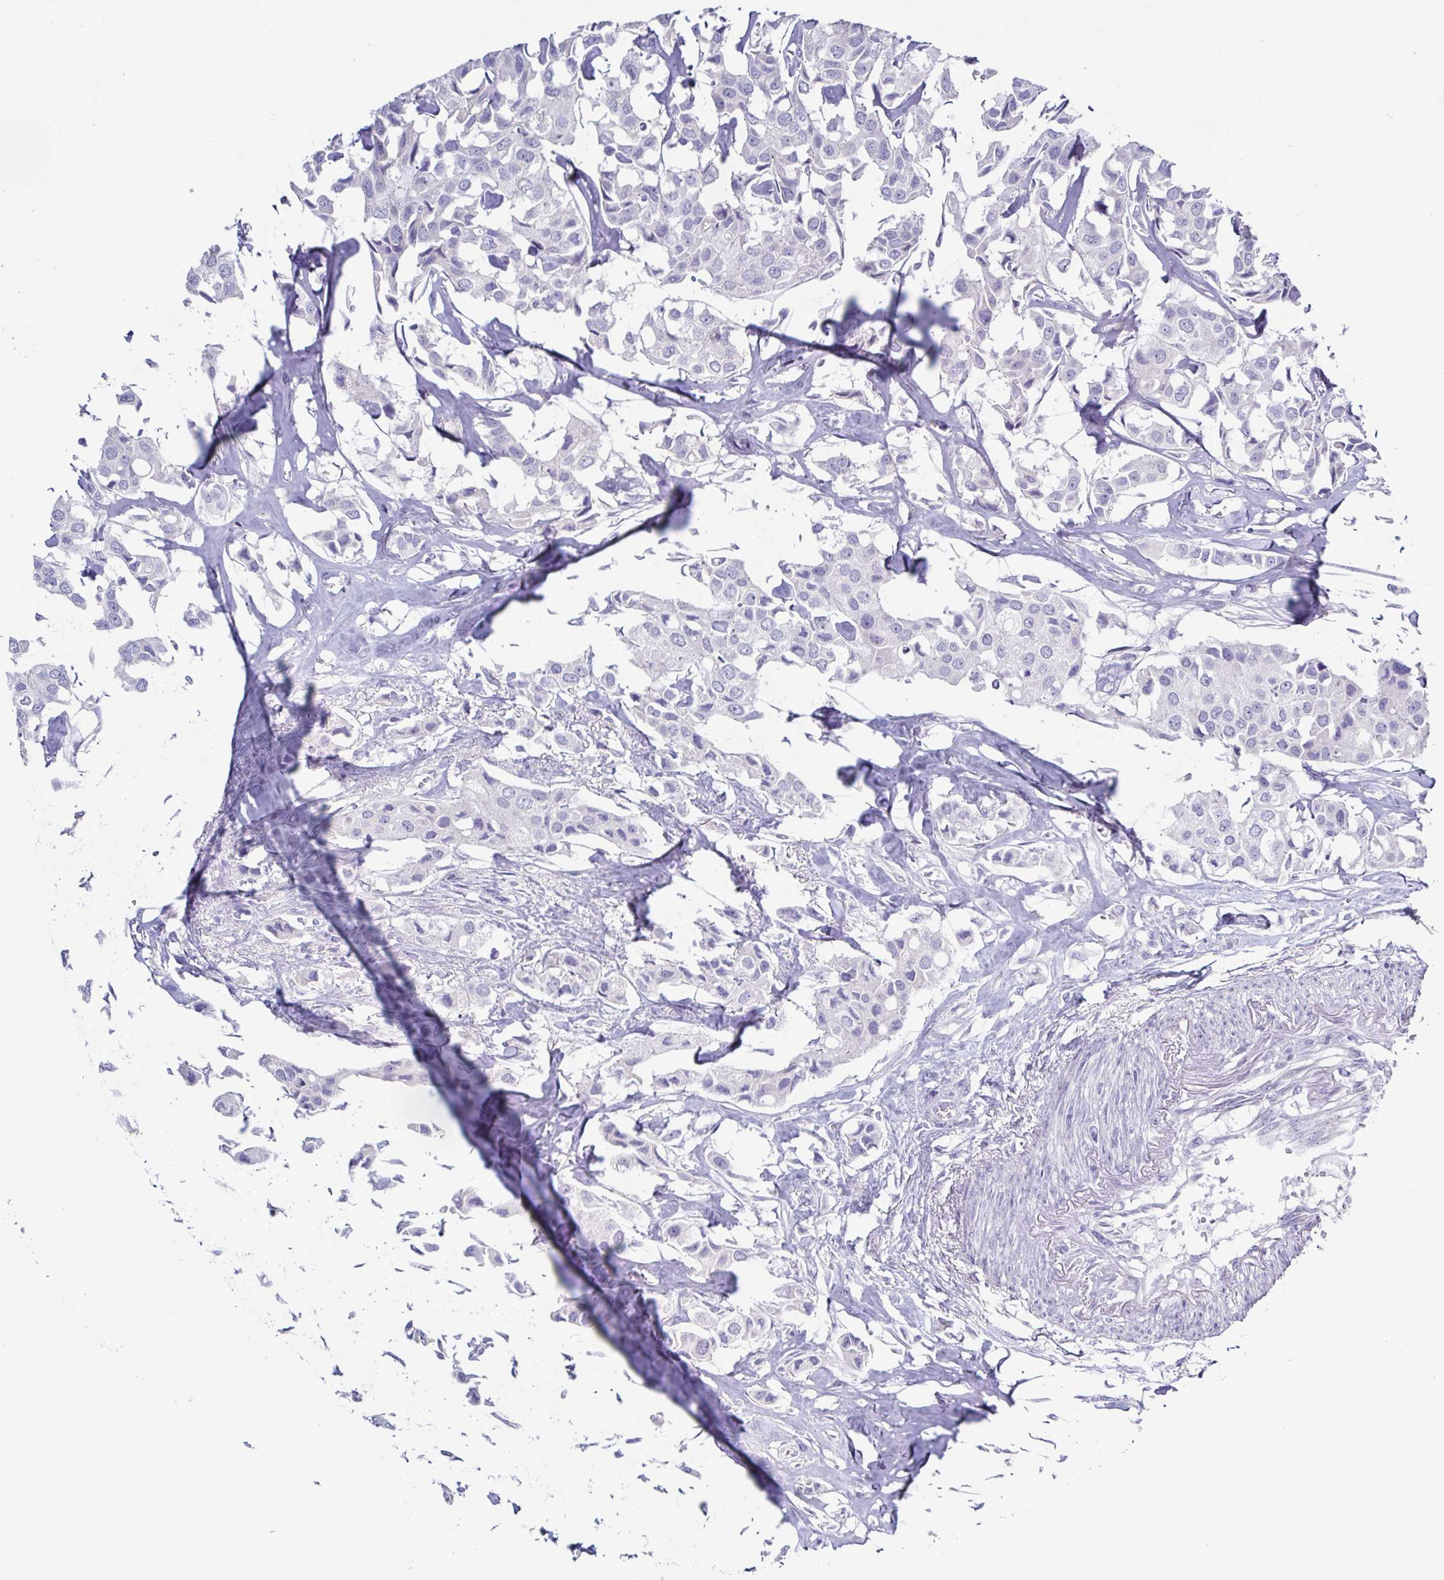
{"staining": {"intensity": "negative", "quantity": "none", "location": "none"}, "tissue": "breast cancer", "cell_type": "Tumor cells", "image_type": "cancer", "snomed": [{"axis": "morphology", "description": "Duct carcinoma"}, {"axis": "topography", "description": "Breast"}], "caption": "Tumor cells are negative for protein expression in human breast cancer (infiltrating ductal carcinoma).", "gene": "RDH11", "patient": {"sex": "female", "age": 80}}